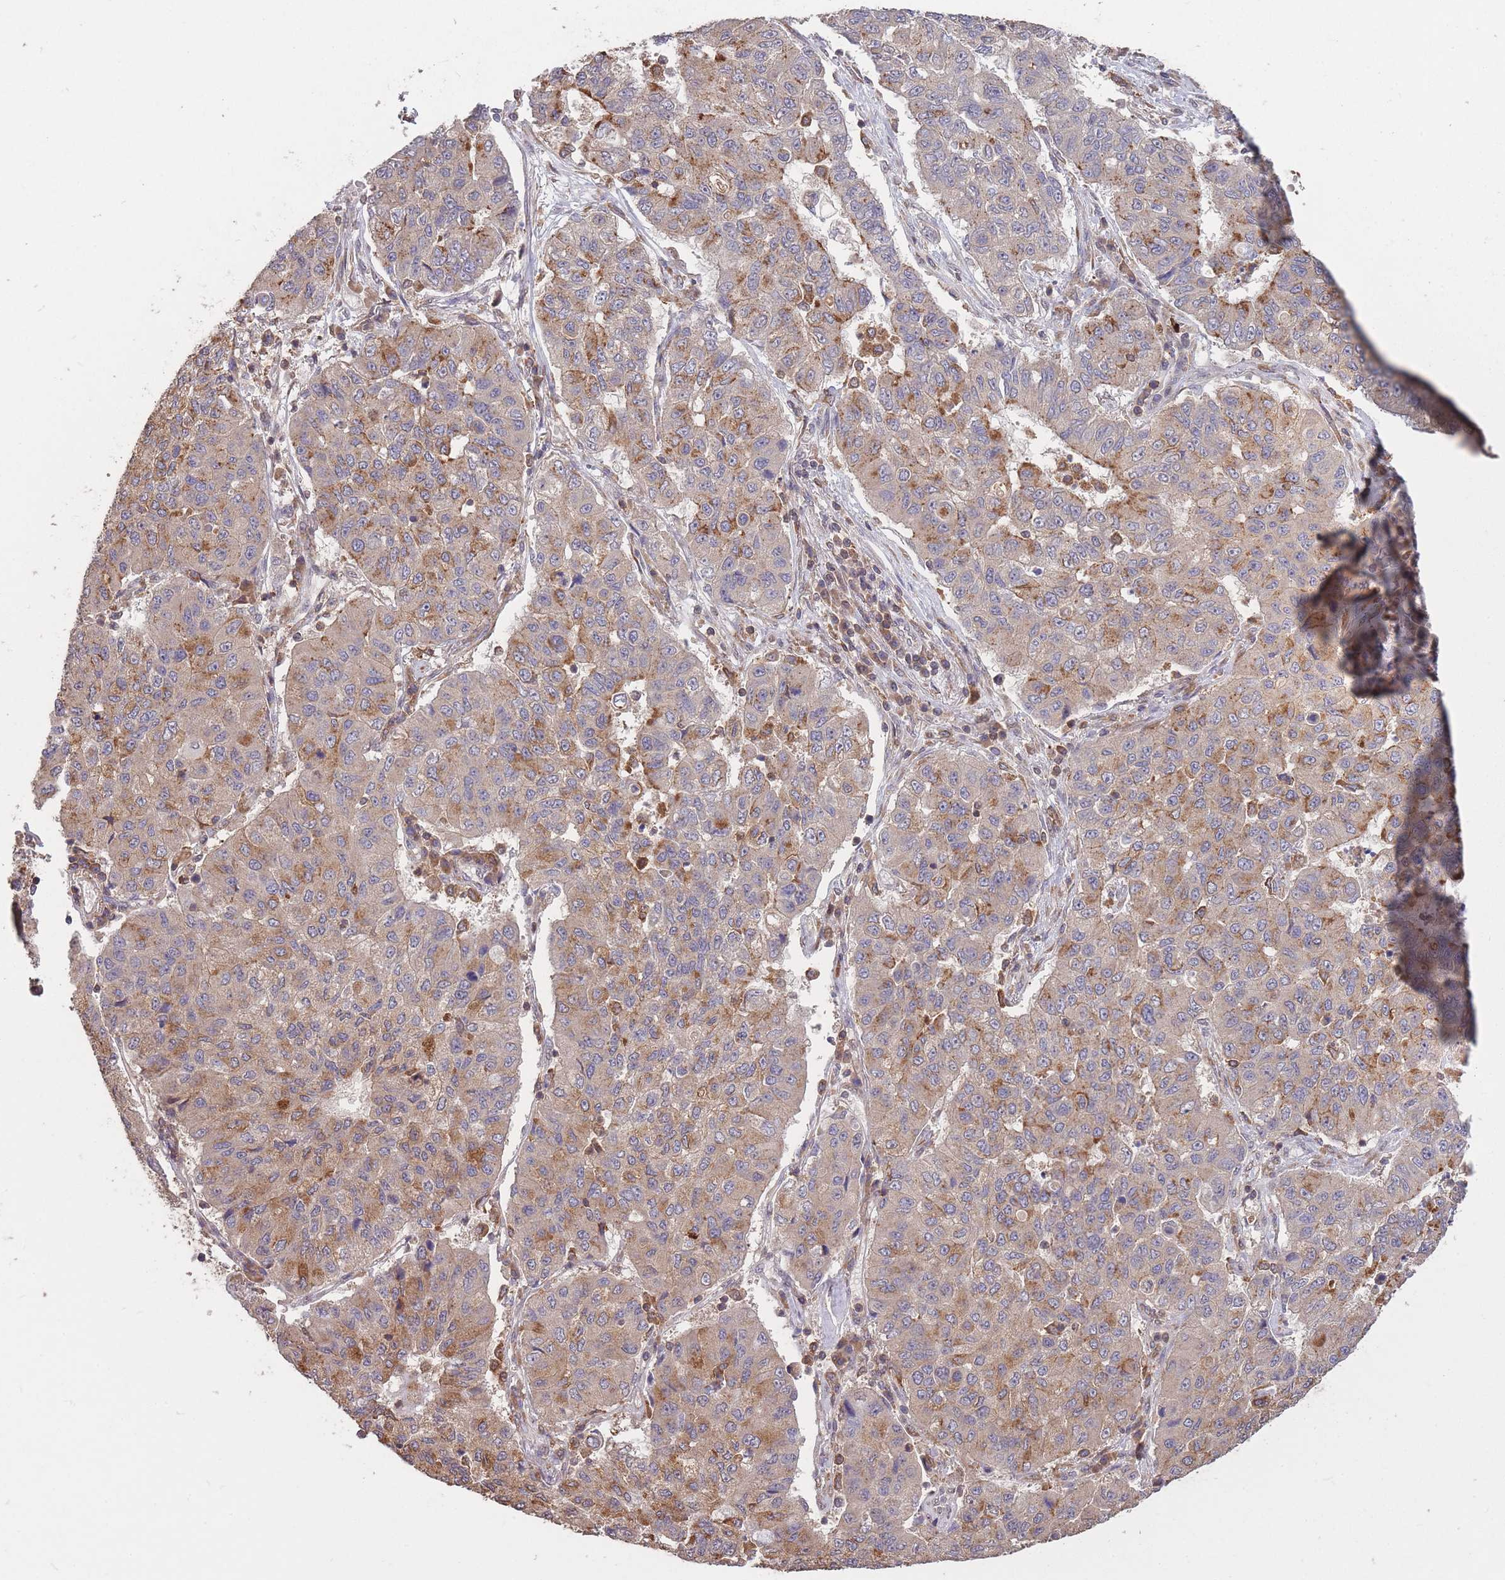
{"staining": {"intensity": "moderate", "quantity": "<25%", "location": "cytoplasmic/membranous"}, "tissue": "lung cancer", "cell_type": "Tumor cells", "image_type": "cancer", "snomed": [{"axis": "morphology", "description": "Squamous cell carcinoma, NOS"}, {"axis": "topography", "description": "Lung"}], "caption": "Immunohistochemical staining of human squamous cell carcinoma (lung) displays low levels of moderate cytoplasmic/membranous protein positivity in approximately <25% of tumor cells.", "gene": "GMIP", "patient": {"sex": "male", "age": 74}}